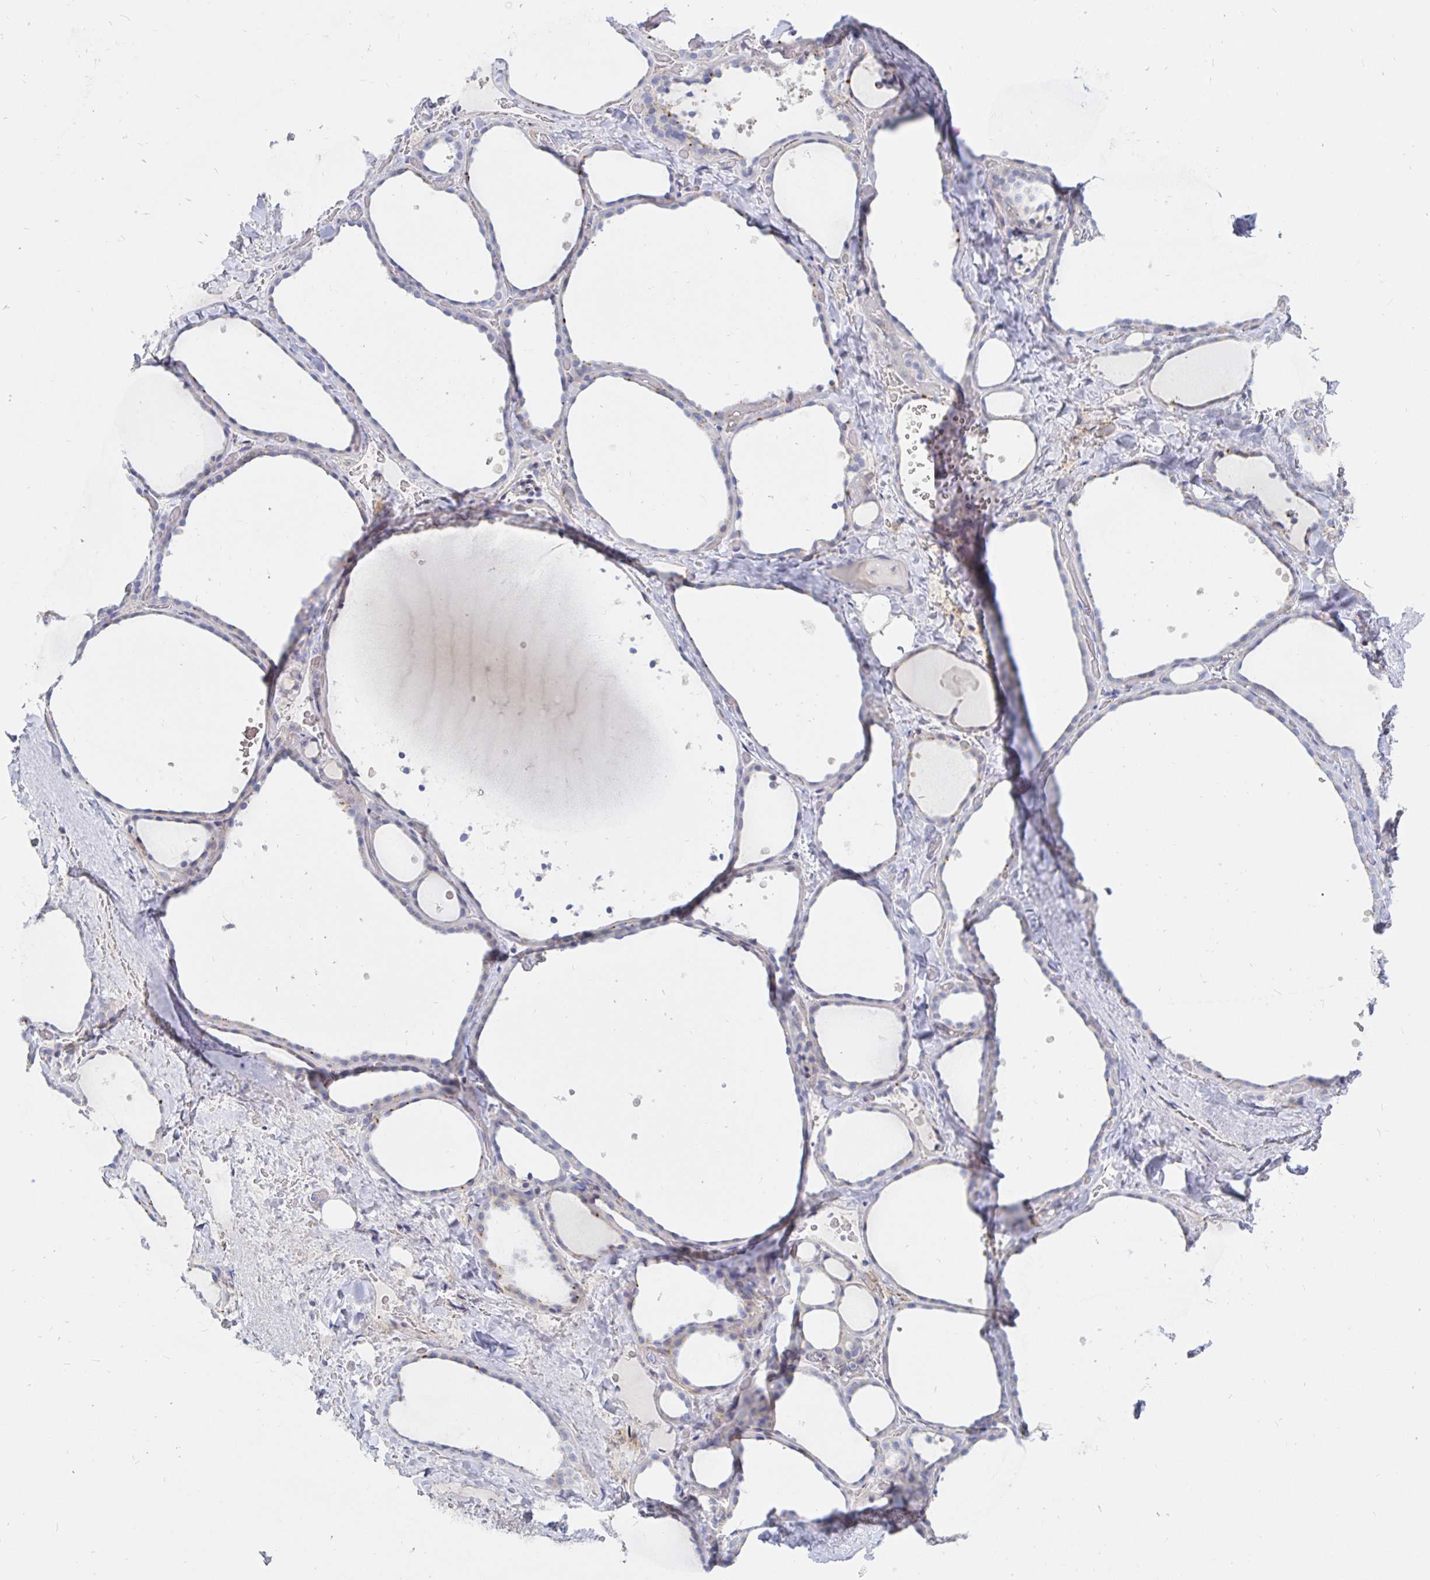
{"staining": {"intensity": "moderate", "quantity": "<25%", "location": "cytoplasmic/membranous"}, "tissue": "thyroid gland", "cell_type": "Glandular cells", "image_type": "normal", "snomed": [{"axis": "morphology", "description": "Normal tissue, NOS"}, {"axis": "topography", "description": "Thyroid gland"}], "caption": "The histopathology image demonstrates immunohistochemical staining of benign thyroid gland. There is moderate cytoplasmic/membranous expression is identified in approximately <25% of glandular cells. (DAB = brown stain, brightfield microscopy at high magnification).", "gene": "KCTD19", "patient": {"sex": "female", "age": 36}}